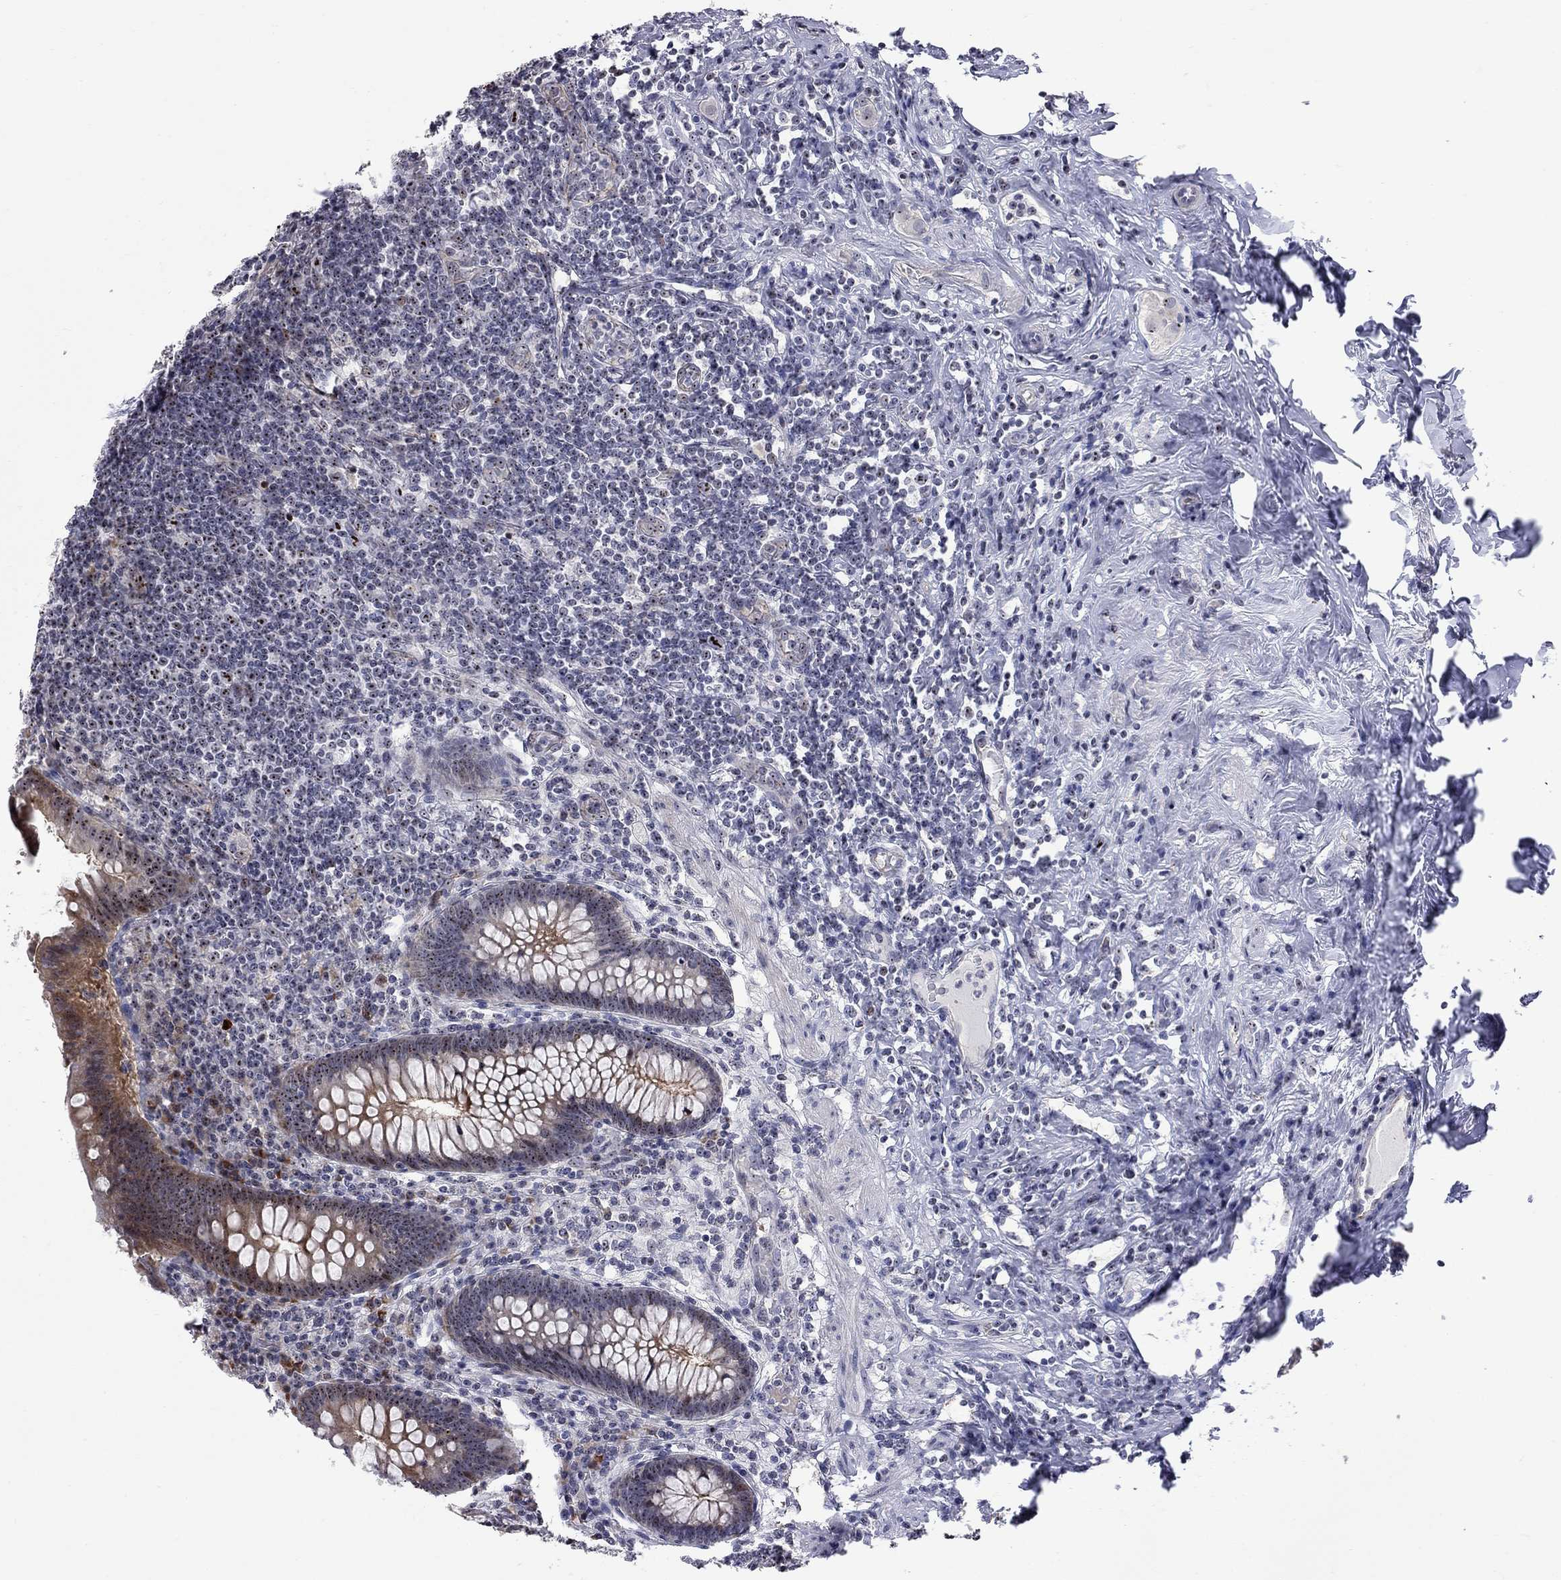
{"staining": {"intensity": "moderate", "quantity": "<25%", "location": "cytoplasmic/membranous,nuclear"}, "tissue": "appendix", "cell_type": "Glandular cells", "image_type": "normal", "snomed": [{"axis": "morphology", "description": "Normal tissue, NOS"}, {"axis": "topography", "description": "Appendix"}], "caption": "Appendix stained with immunohistochemistry (IHC) demonstrates moderate cytoplasmic/membranous,nuclear staining in about <25% of glandular cells. The staining is performed using DAB (3,3'-diaminobenzidine) brown chromogen to label protein expression. The nuclei are counter-stained blue using hematoxylin.", "gene": "DHX33", "patient": {"sex": "male", "age": 47}}